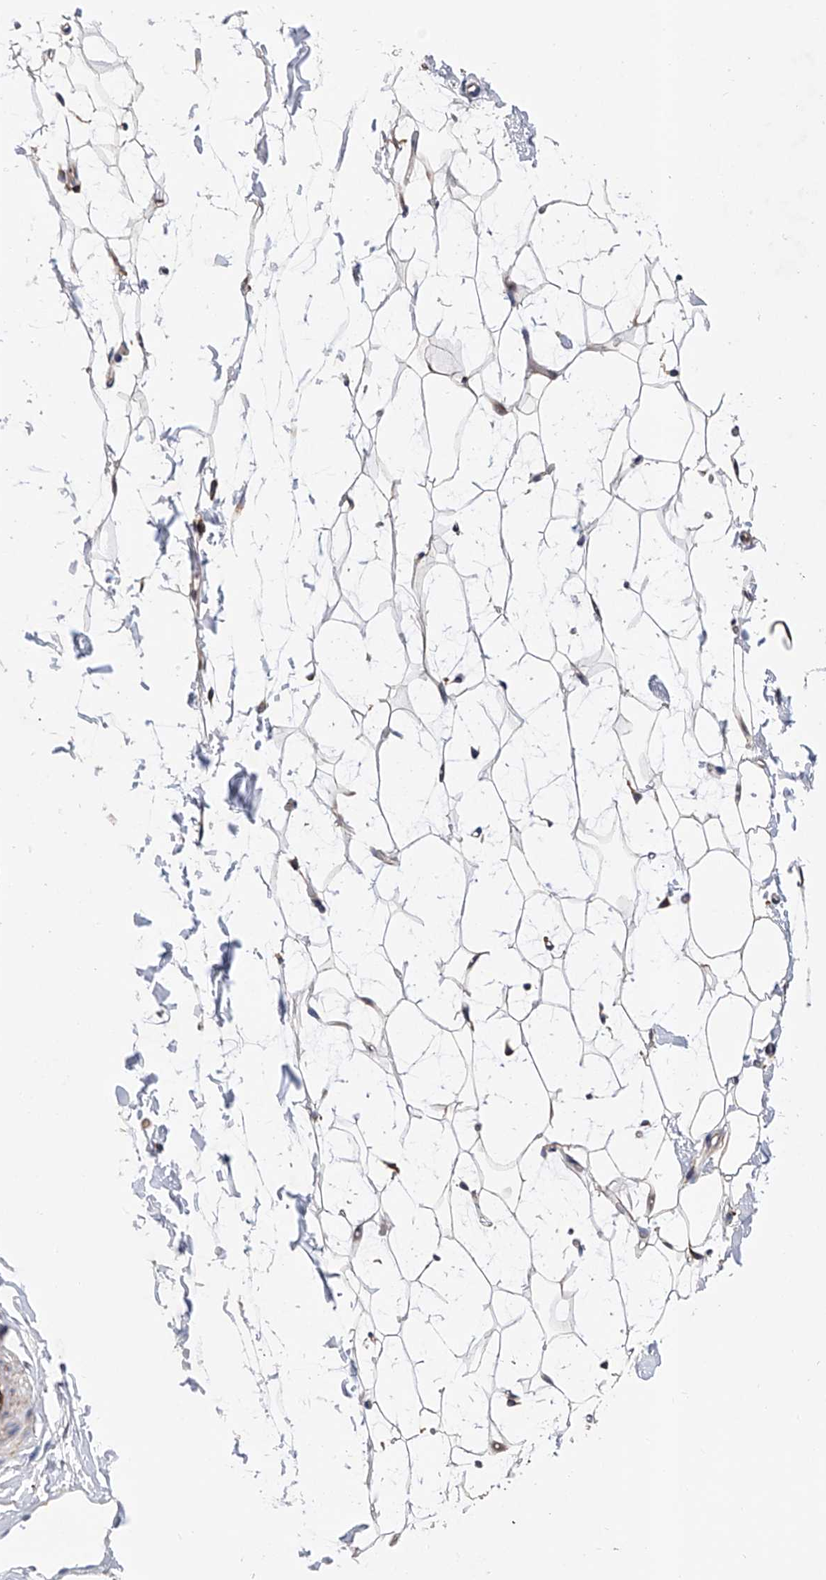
{"staining": {"intensity": "weak", "quantity": "25%-75%", "location": "cytoplasmic/membranous"}, "tissue": "adipose tissue", "cell_type": "Adipocytes", "image_type": "normal", "snomed": [{"axis": "morphology", "description": "Normal tissue, NOS"}, {"axis": "topography", "description": "Breast"}], "caption": "The histopathology image exhibits staining of unremarkable adipose tissue, revealing weak cytoplasmic/membranous protein expression (brown color) within adipocytes.", "gene": "SPATA20", "patient": {"sex": "female", "age": 23}}